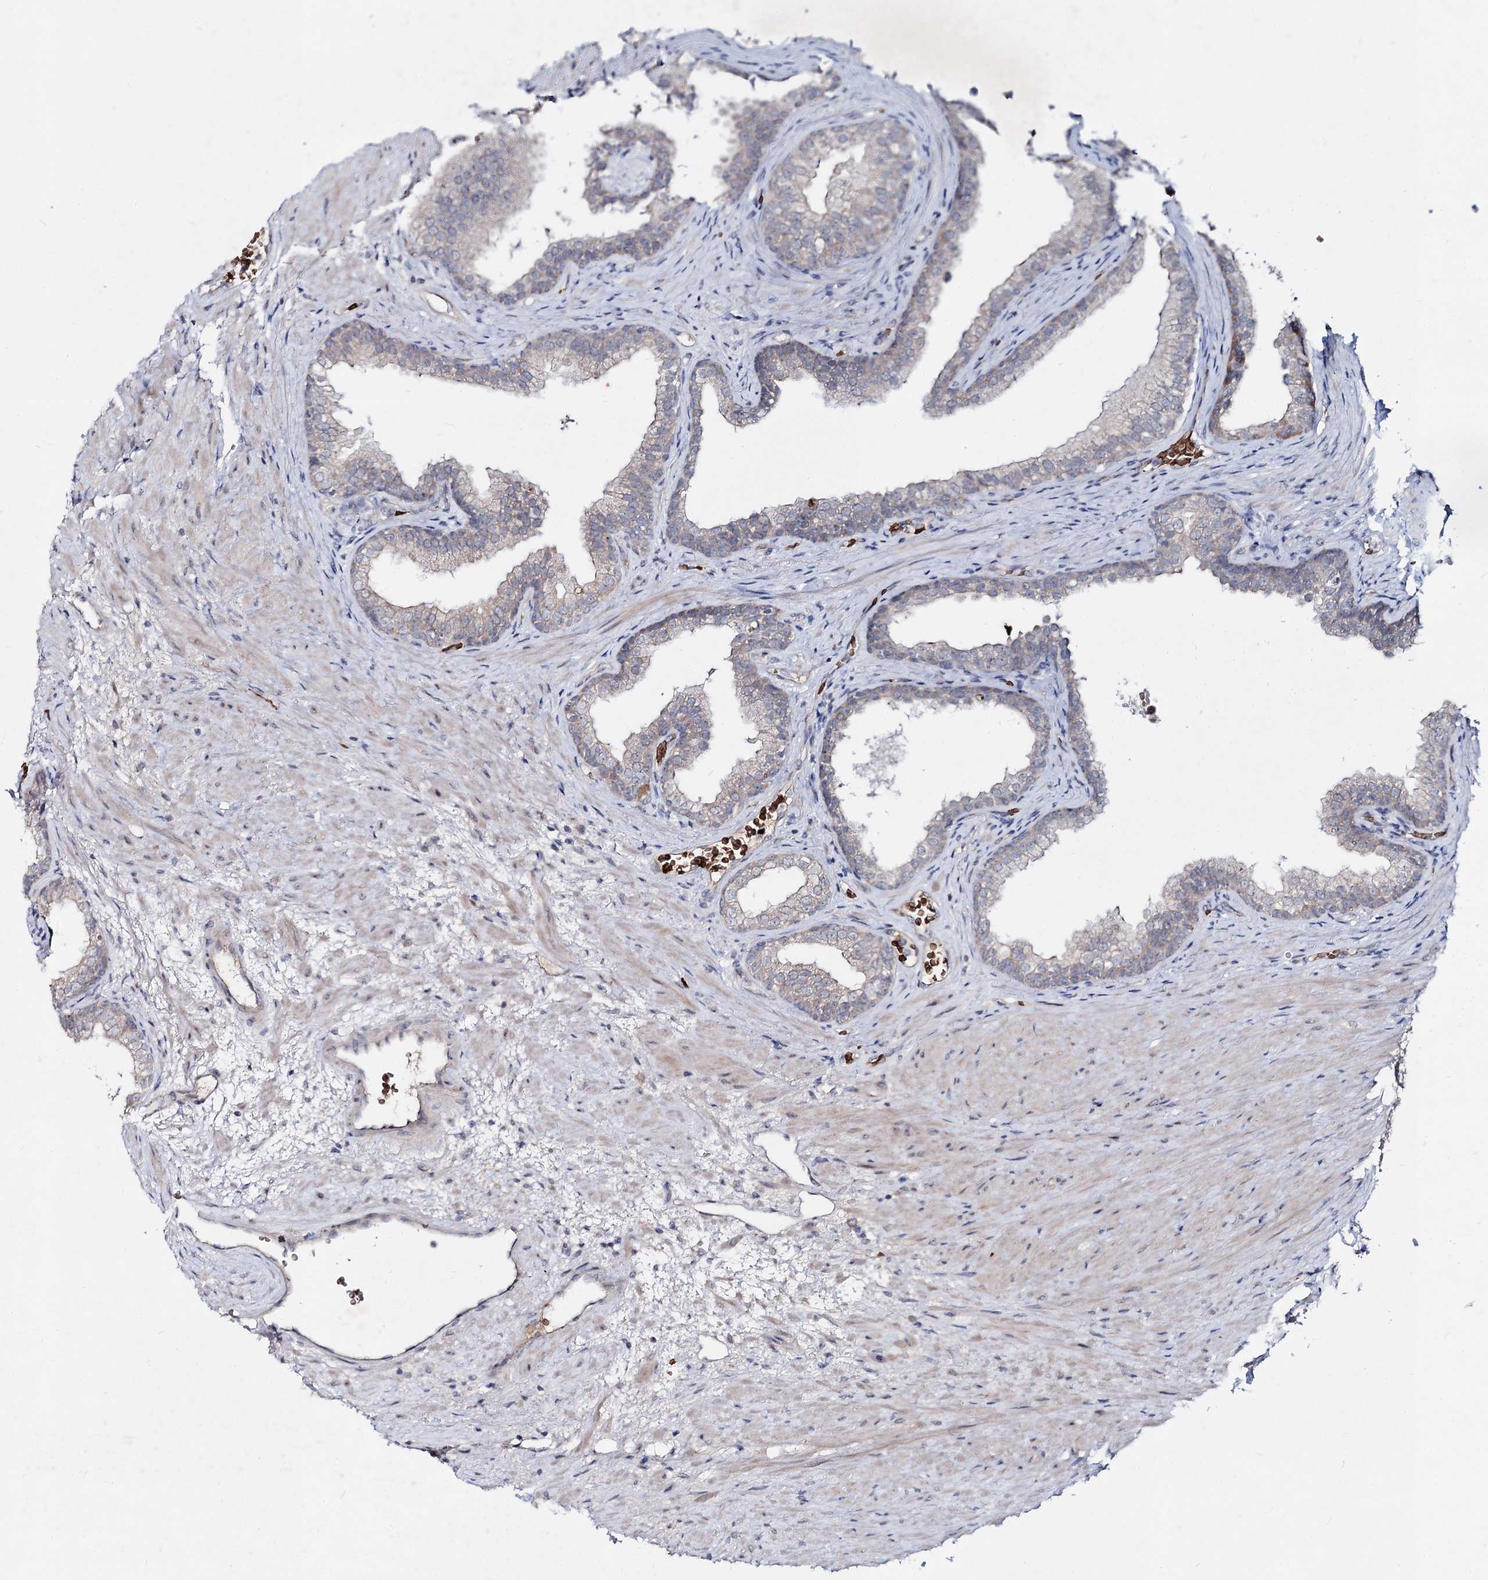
{"staining": {"intensity": "weak", "quantity": "<25%", "location": "cytoplasmic/membranous"}, "tissue": "prostate", "cell_type": "Glandular cells", "image_type": "normal", "snomed": [{"axis": "morphology", "description": "Normal tissue, NOS"}, {"axis": "topography", "description": "Prostate"}], "caption": "Prostate was stained to show a protein in brown. There is no significant staining in glandular cells. Nuclei are stained in blue.", "gene": "RNF6", "patient": {"sex": "male", "age": 76}}